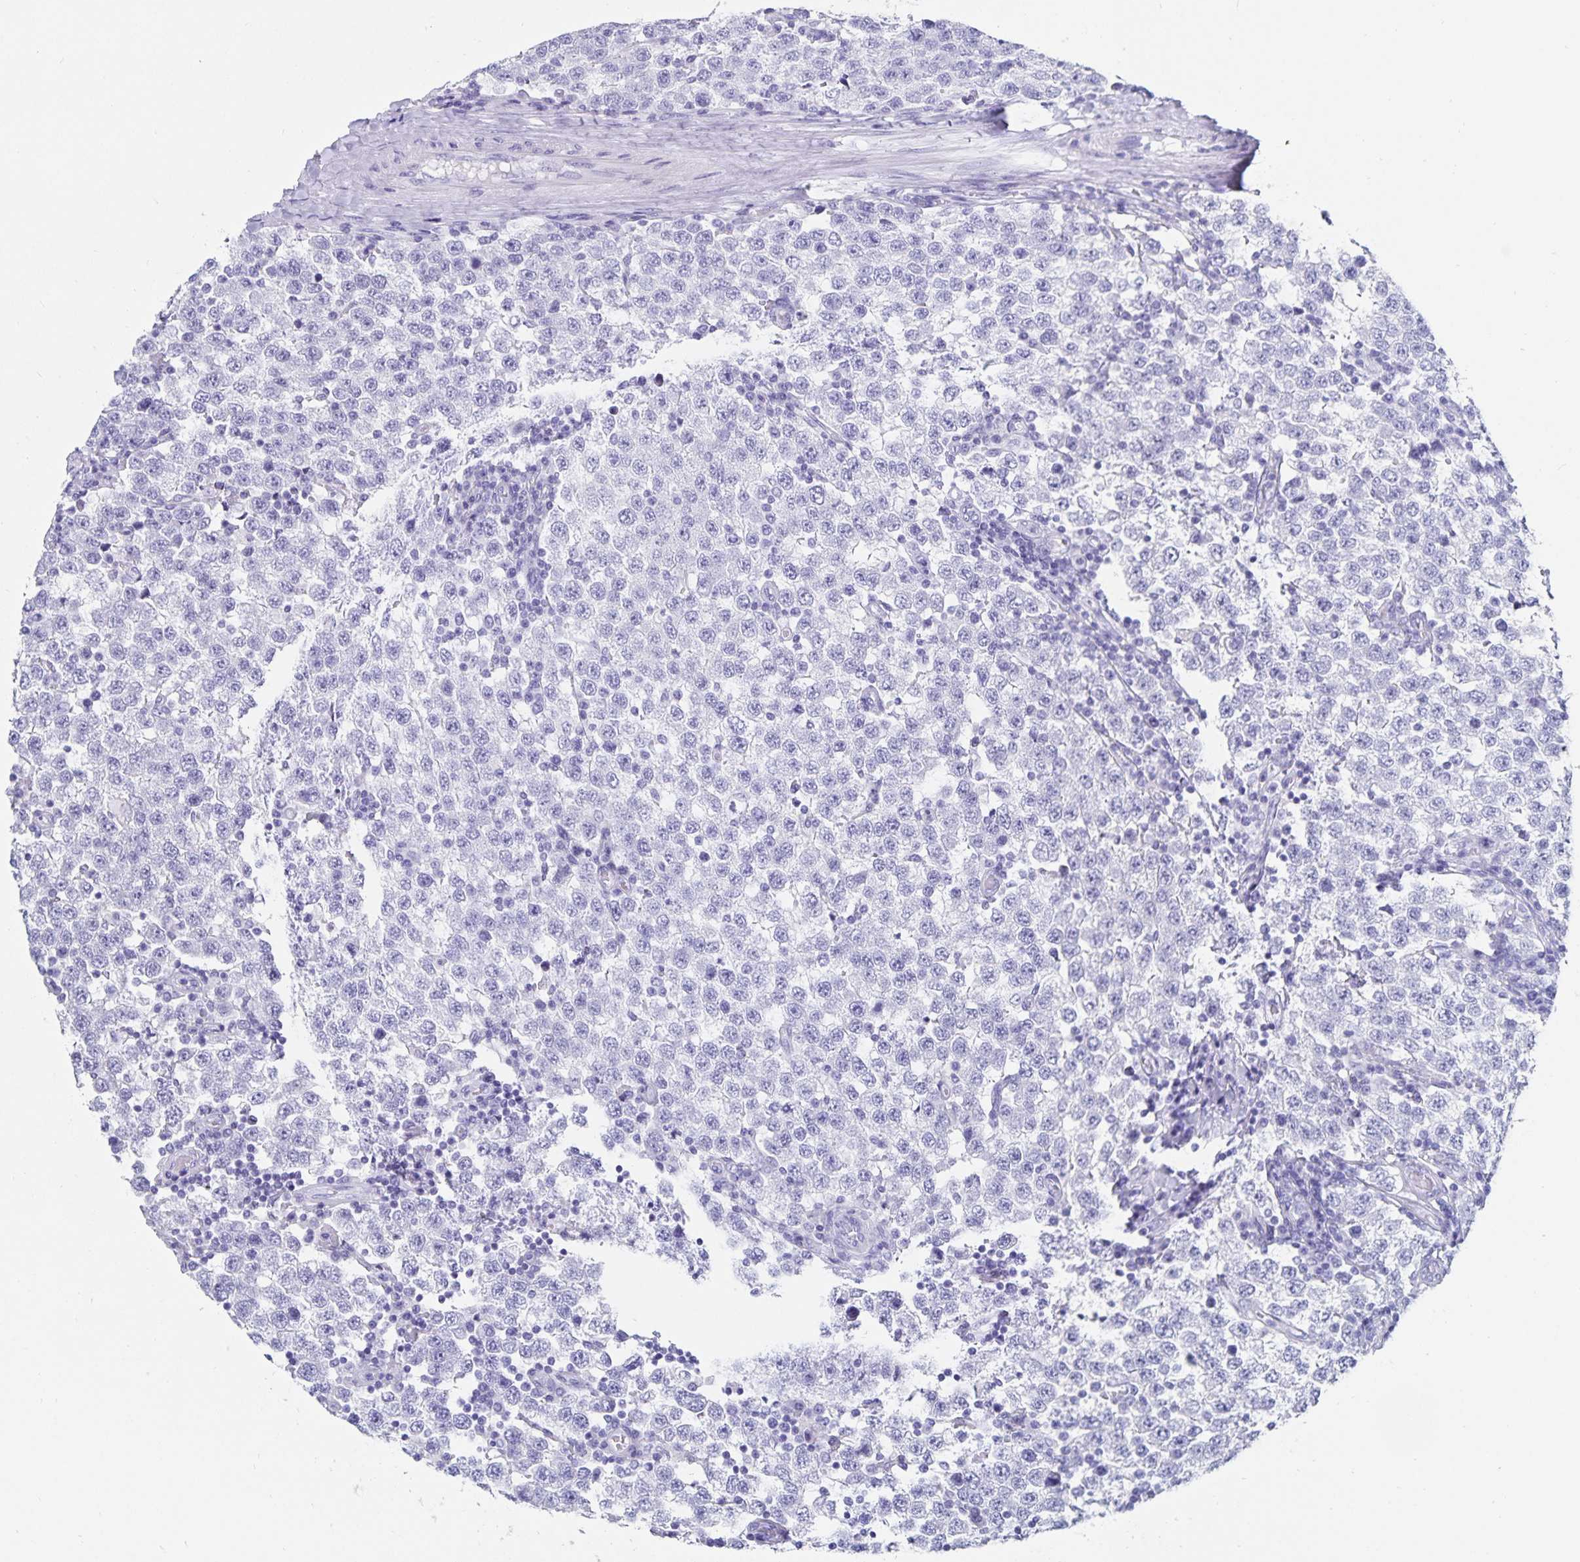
{"staining": {"intensity": "negative", "quantity": "none", "location": "none"}, "tissue": "testis cancer", "cell_type": "Tumor cells", "image_type": "cancer", "snomed": [{"axis": "morphology", "description": "Seminoma, NOS"}, {"axis": "topography", "description": "Testis"}], "caption": "IHC of testis seminoma displays no expression in tumor cells. (Immunohistochemistry, brightfield microscopy, high magnification).", "gene": "C19orf73", "patient": {"sex": "male", "age": 34}}